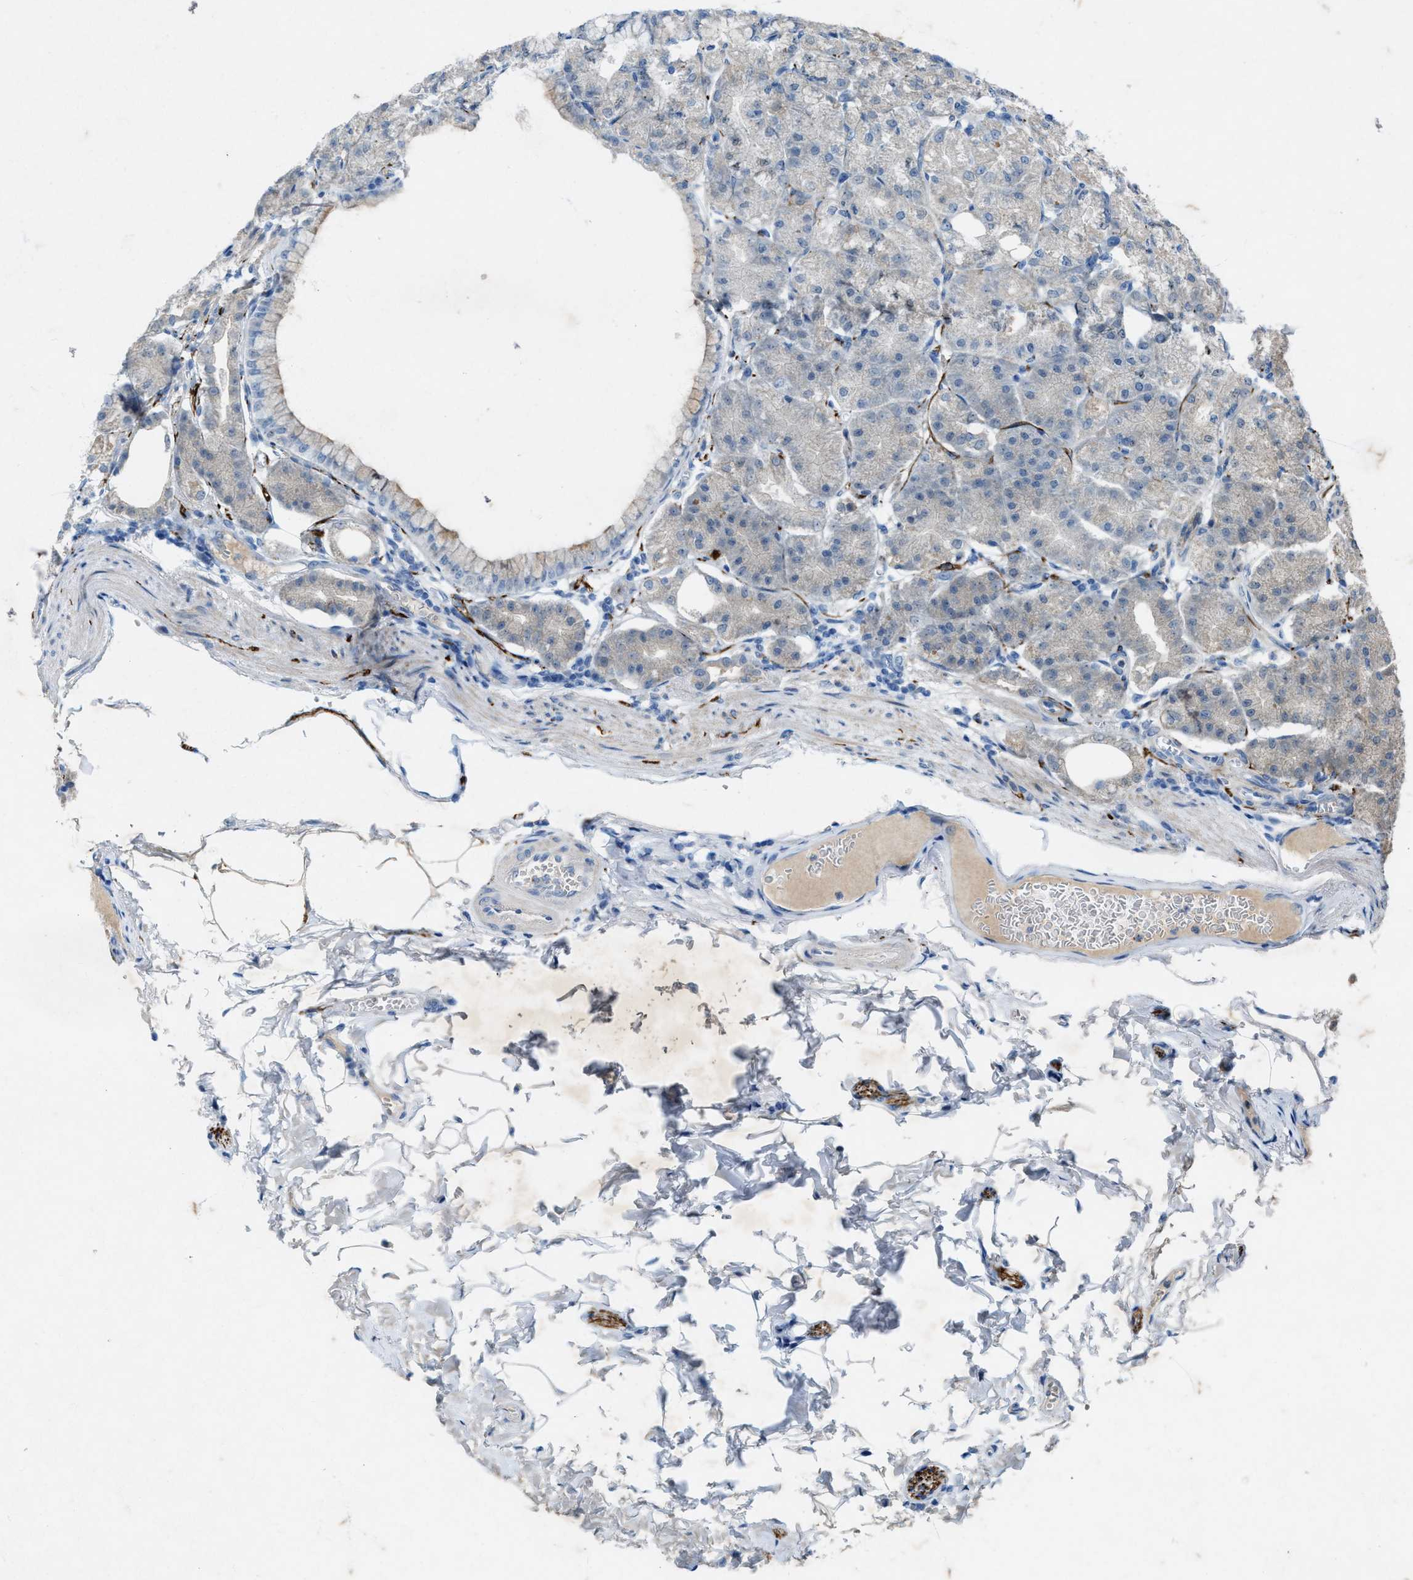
{"staining": {"intensity": "moderate", "quantity": "<25%", "location": "cytoplasmic/membranous"}, "tissue": "stomach", "cell_type": "Glandular cells", "image_type": "normal", "snomed": [{"axis": "morphology", "description": "Normal tissue, NOS"}, {"axis": "topography", "description": "Stomach, lower"}], "caption": "Immunohistochemistry staining of normal stomach, which exhibits low levels of moderate cytoplasmic/membranous positivity in about <25% of glandular cells indicating moderate cytoplasmic/membranous protein positivity. The staining was performed using DAB (3,3'-diaminobenzidine) (brown) for protein detection and nuclei were counterstained in hematoxylin (blue).", "gene": "URGCP", "patient": {"sex": "male", "age": 71}}